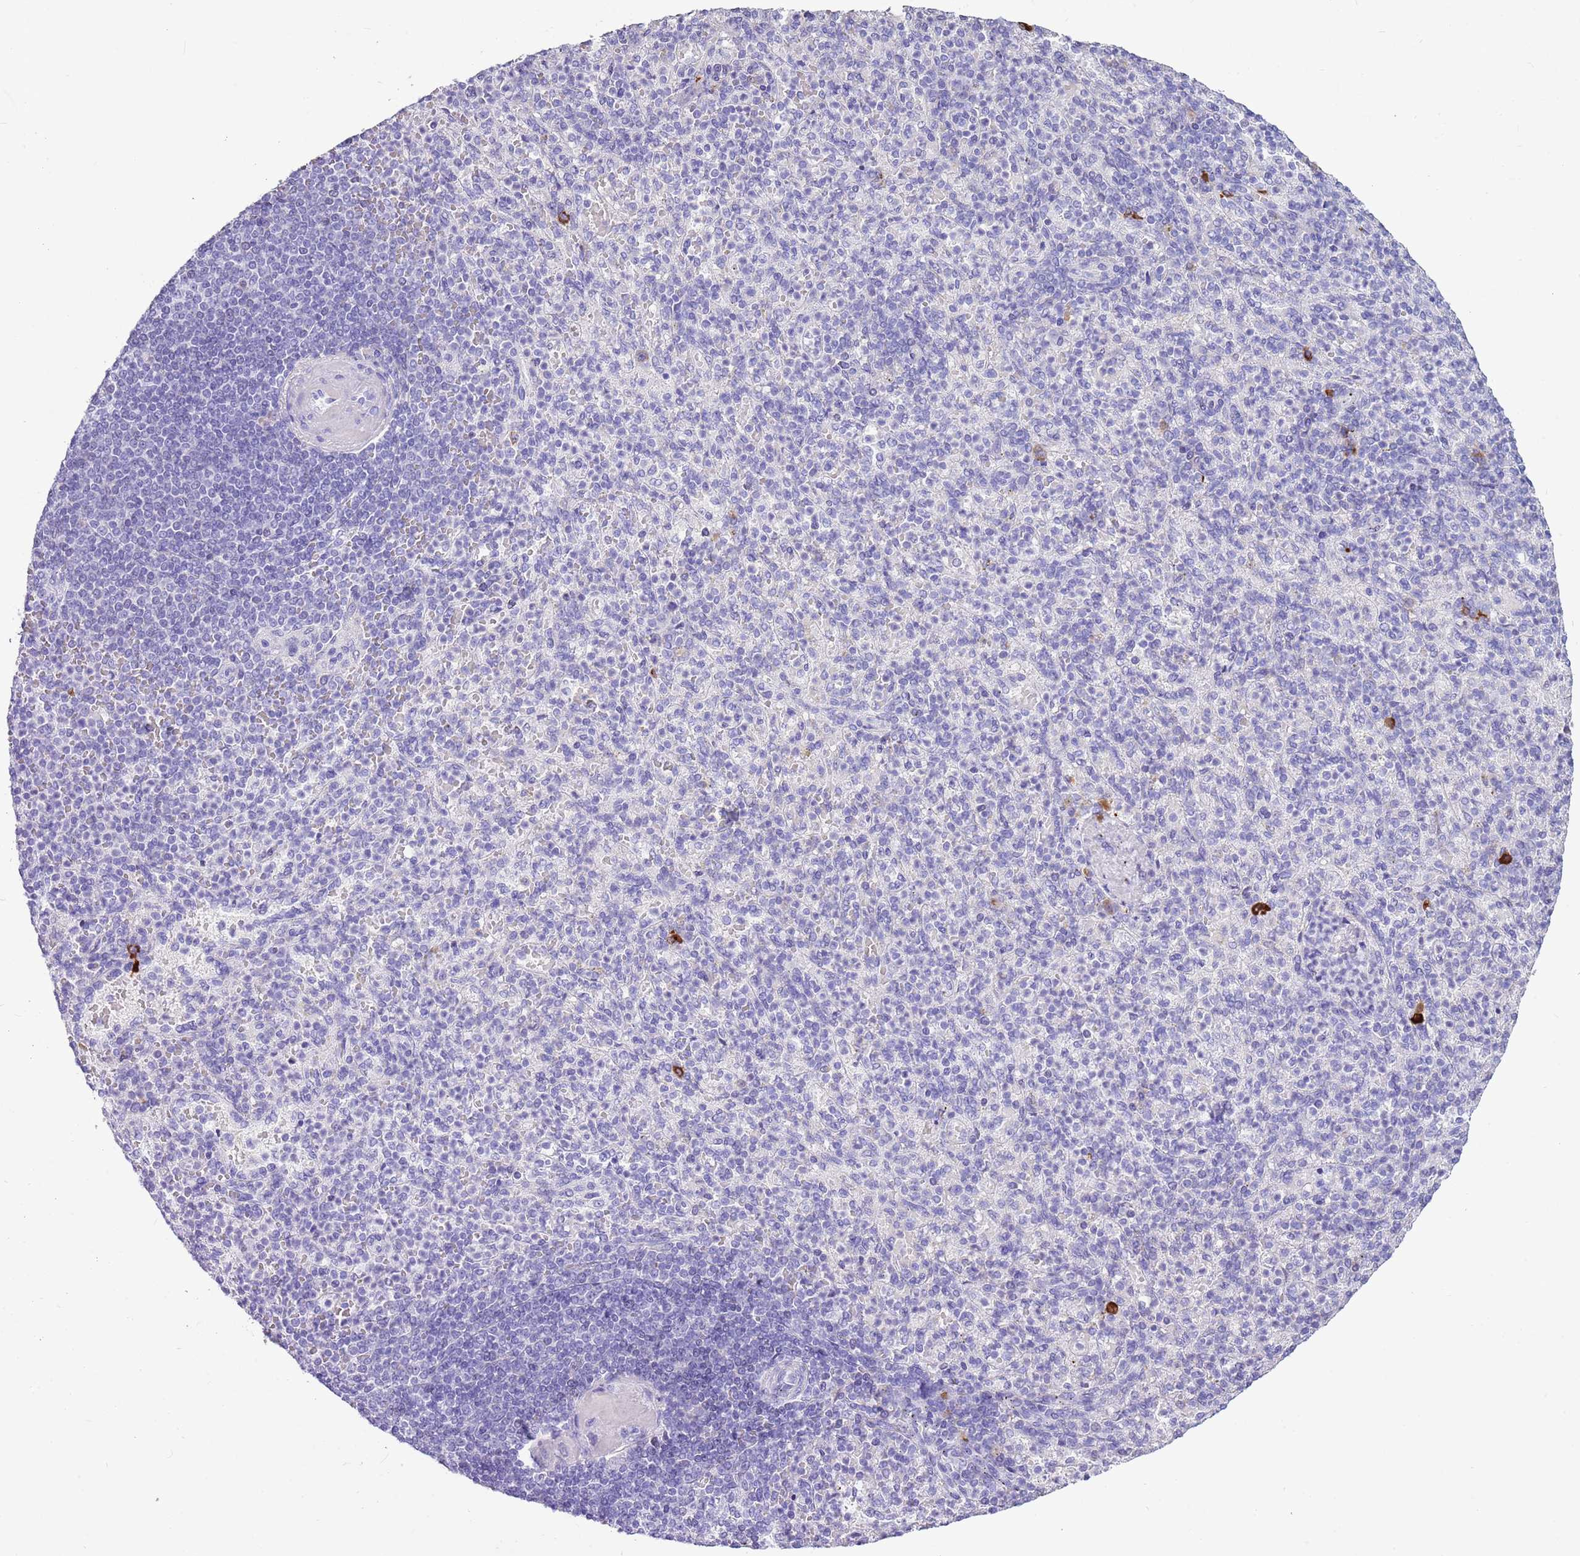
{"staining": {"intensity": "negative", "quantity": "none", "location": "none"}, "tissue": "spleen", "cell_type": "Cells in red pulp", "image_type": "normal", "snomed": [{"axis": "morphology", "description": "Normal tissue, NOS"}, {"axis": "topography", "description": "Spleen"}], "caption": "A micrograph of human spleen is negative for staining in cells in red pulp. (DAB (3,3'-diaminobenzidine) IHC, high magnification).", "gene": "IGKV3", "patient": {"sex": "female", "age": 74}}